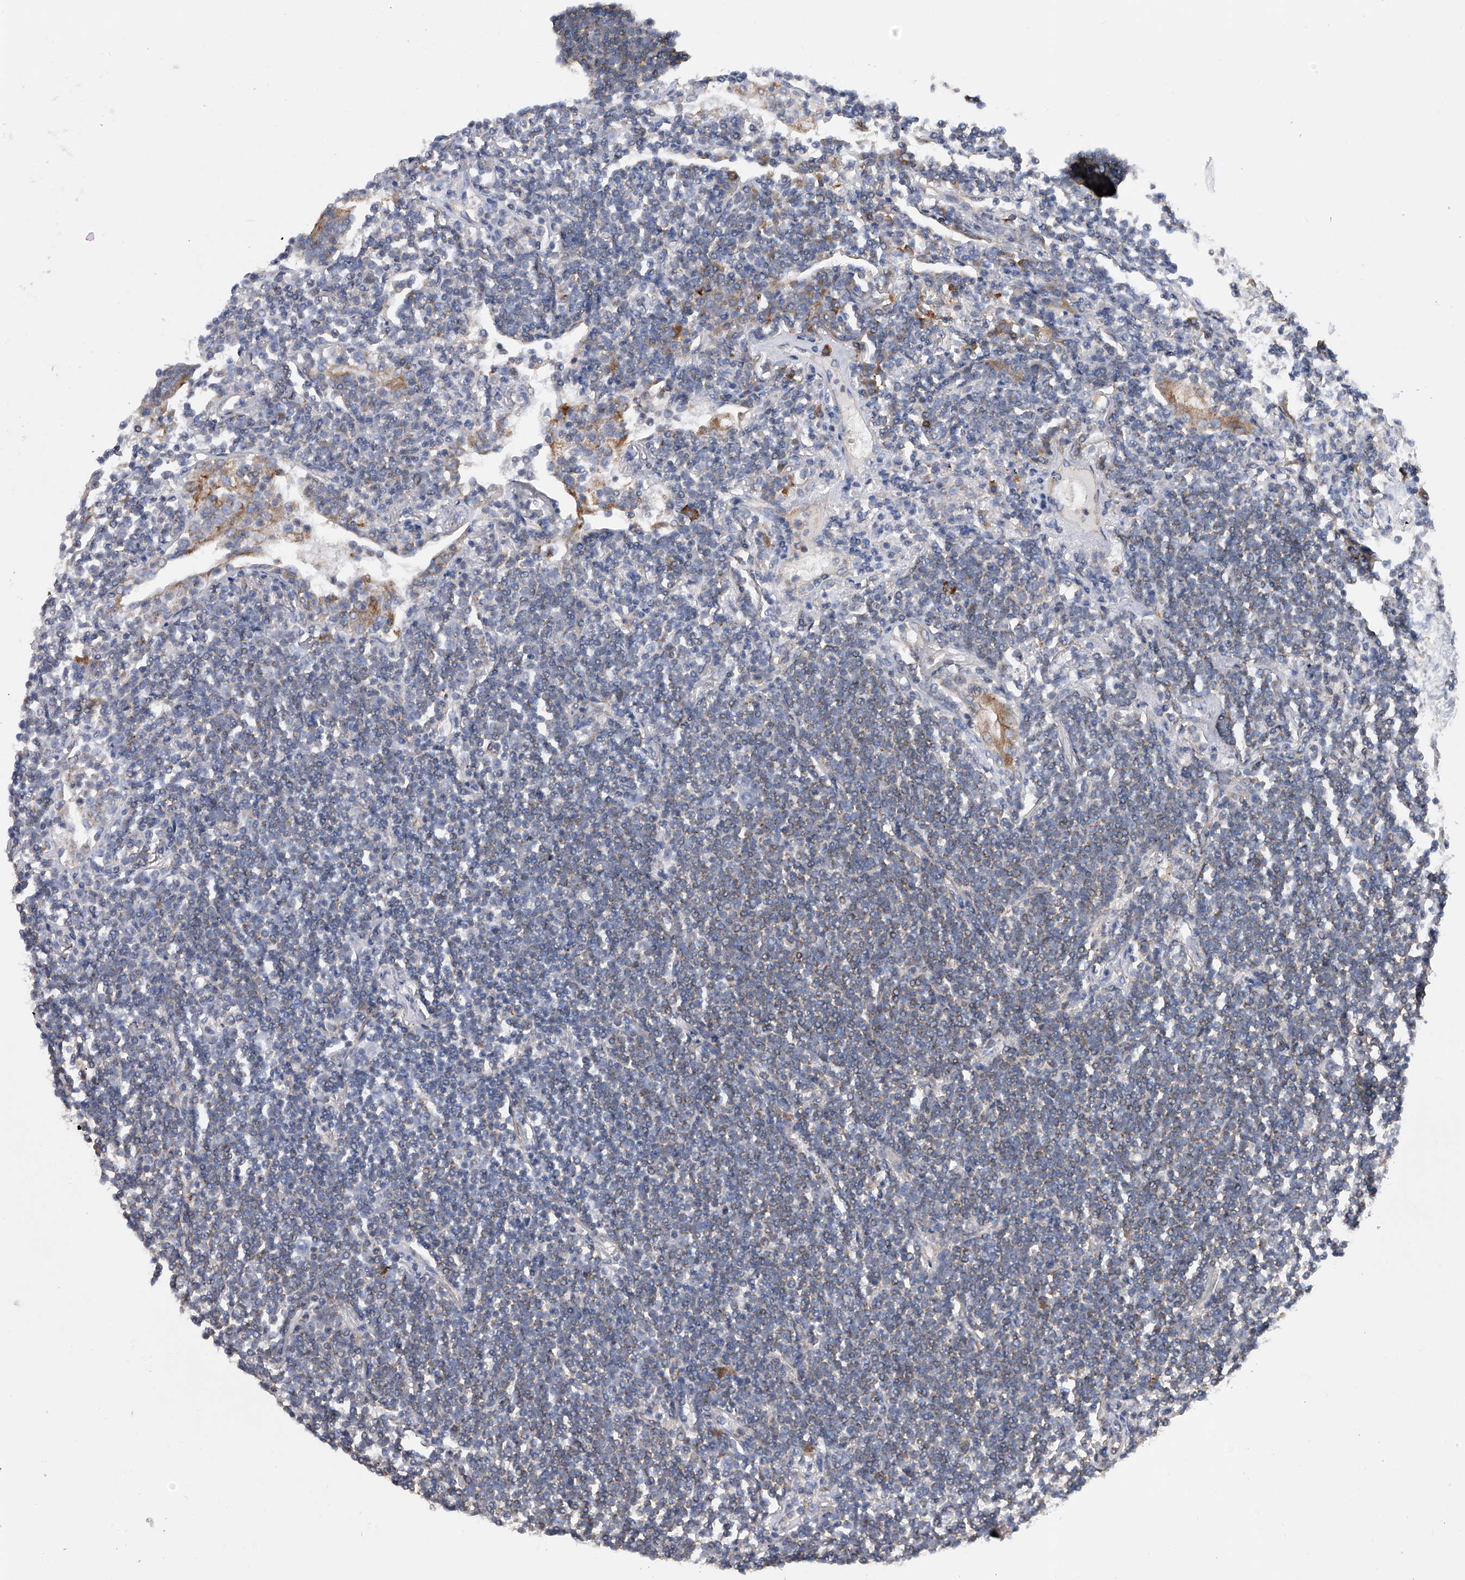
{"staining": {"intensity": "weak", "quantity": "25%-75%", "location": "cytoplasmic/membranous"}, "tissue": "lymphoma", "cell_type": "Tumor cells", "image_type": "cancer", "snomed": [{"axis": "morphology", "description": "Malignant lymphoma, non-Hodgkin's type, Low grade"}, {"axis": "topography", "description": "Lung"}], "caption": "Weak cytoplasmic/membranous staining is identified in approximately 25%-75% of tumor cells in malignant lymphoma, non-Hodgkin's type (low-grade).", "gene": "MLYCD", "patient": {"sex": "female", "age": 71}}